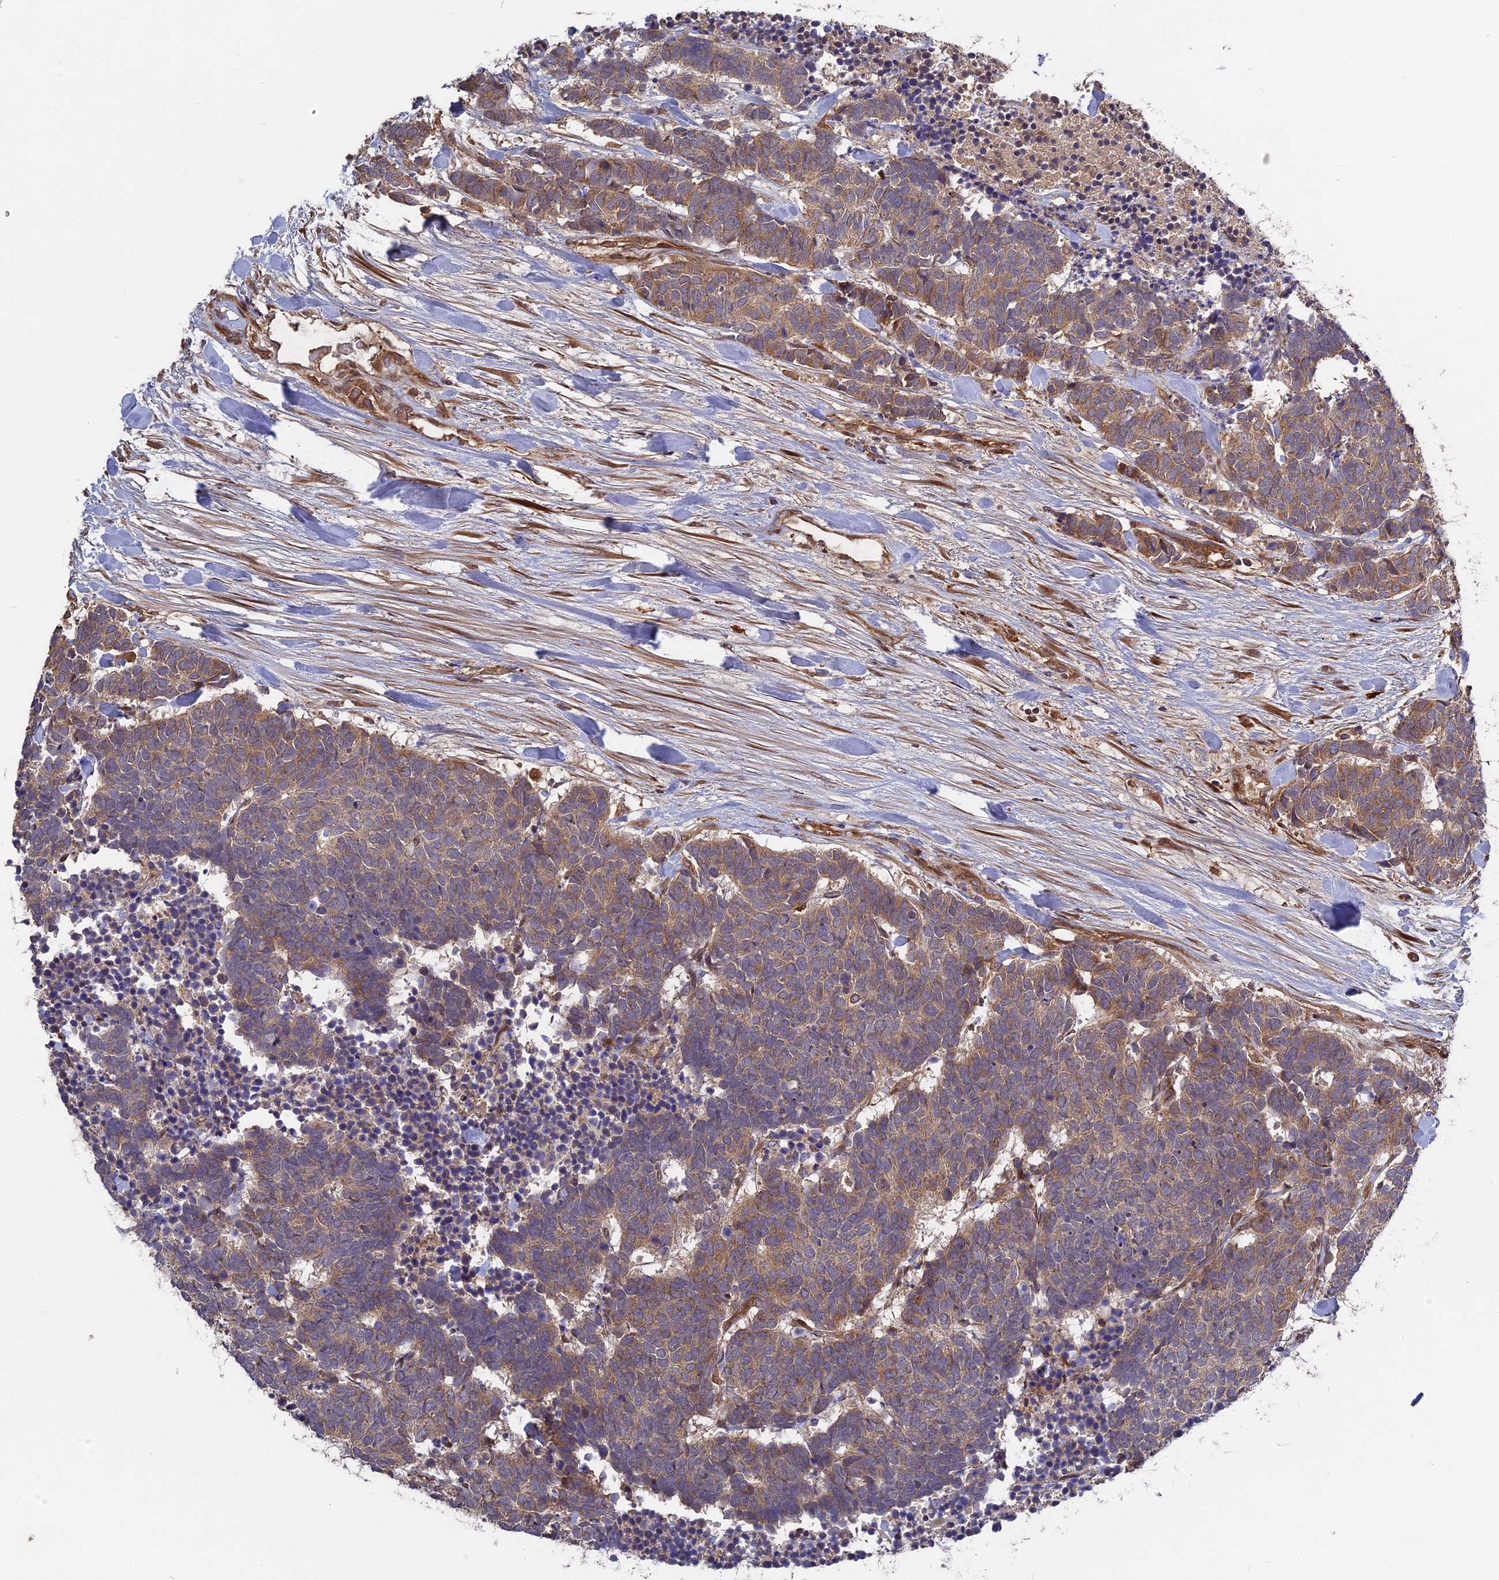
{"staining": {"intensity": "weak", "quantity": ">75%", "location": "cytoplasmic/membranous"}, "tissue": "carcinoid", "cell_type": "Tumor cells", "image_type": "cancer", "snomed": [{"axis": "morphology", "description": "Carcinoma, NOS"}, {"axis": "morphology", "description": "Carcinoid, malignant, NOS"}, {"axis": "topography", "description": "Urinary bladder"}], "caption": "Tumor cells exhibit low levels of weak cytoplasmic/membranous staining in approximately >75% of cells in human carcinoid.", "gene": "TMUB2", "patient": {"sex": "male", "age": 57}}